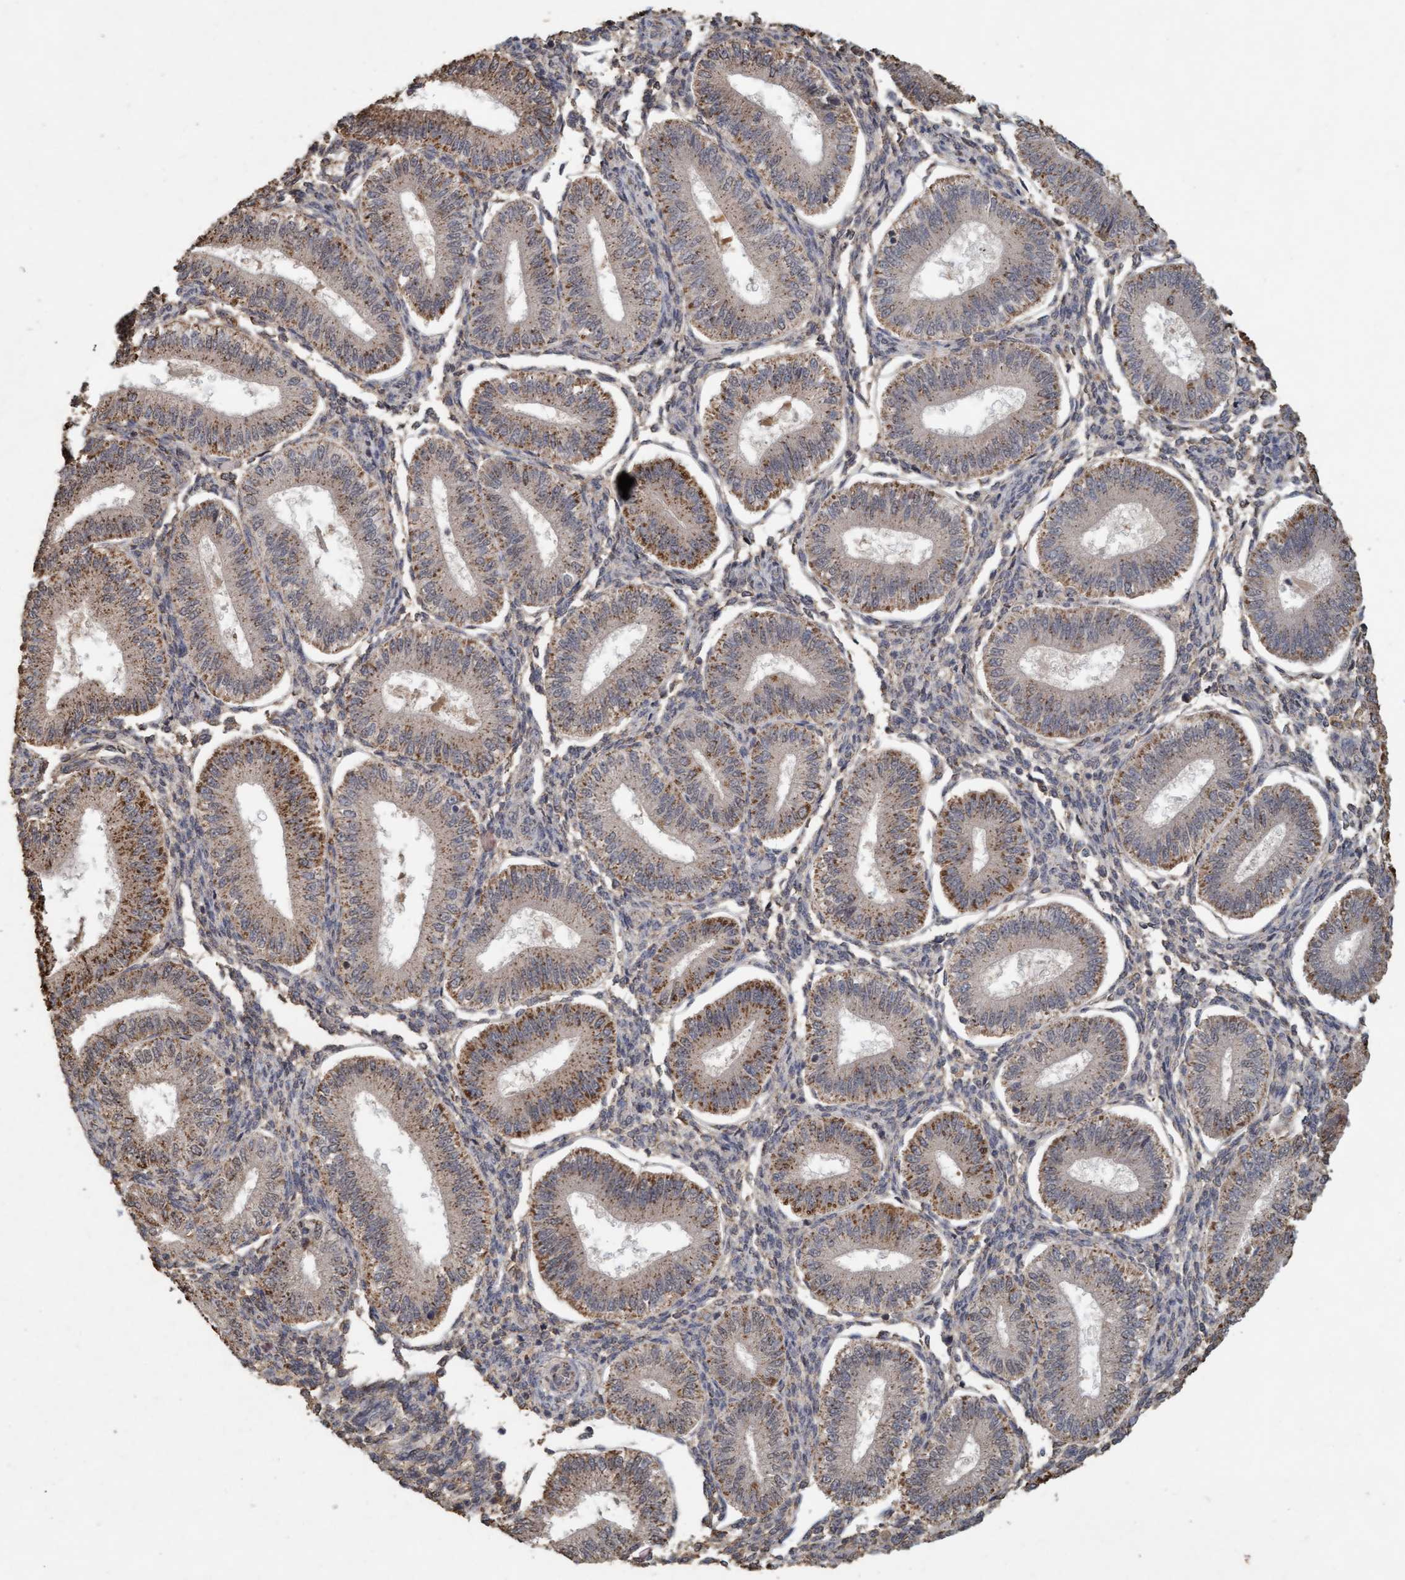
{"staining": {"intensity": "weak", "quantity": "25%-75%", "location": "cytoplasmic/membranous"}, "tissue": "endometrium", "cell_type": "Cells in endometrial stroma", "image_type": "normal", "snomed": [{"axis": "morphology", "description": "Normal tissue, NOS"}, {"axis": "topography", "description": "Endometrium"}], "caption": "High-power microscopy captured an immunohistochemistry (IHC) photomicrograph of normal endometrium, revealing weak cytoplasmic/membranous staining in about 25%-75% of cells in endometrial stroma.", "gene": "VSIG8", "patient": {"sex": "female", "age": 39}}